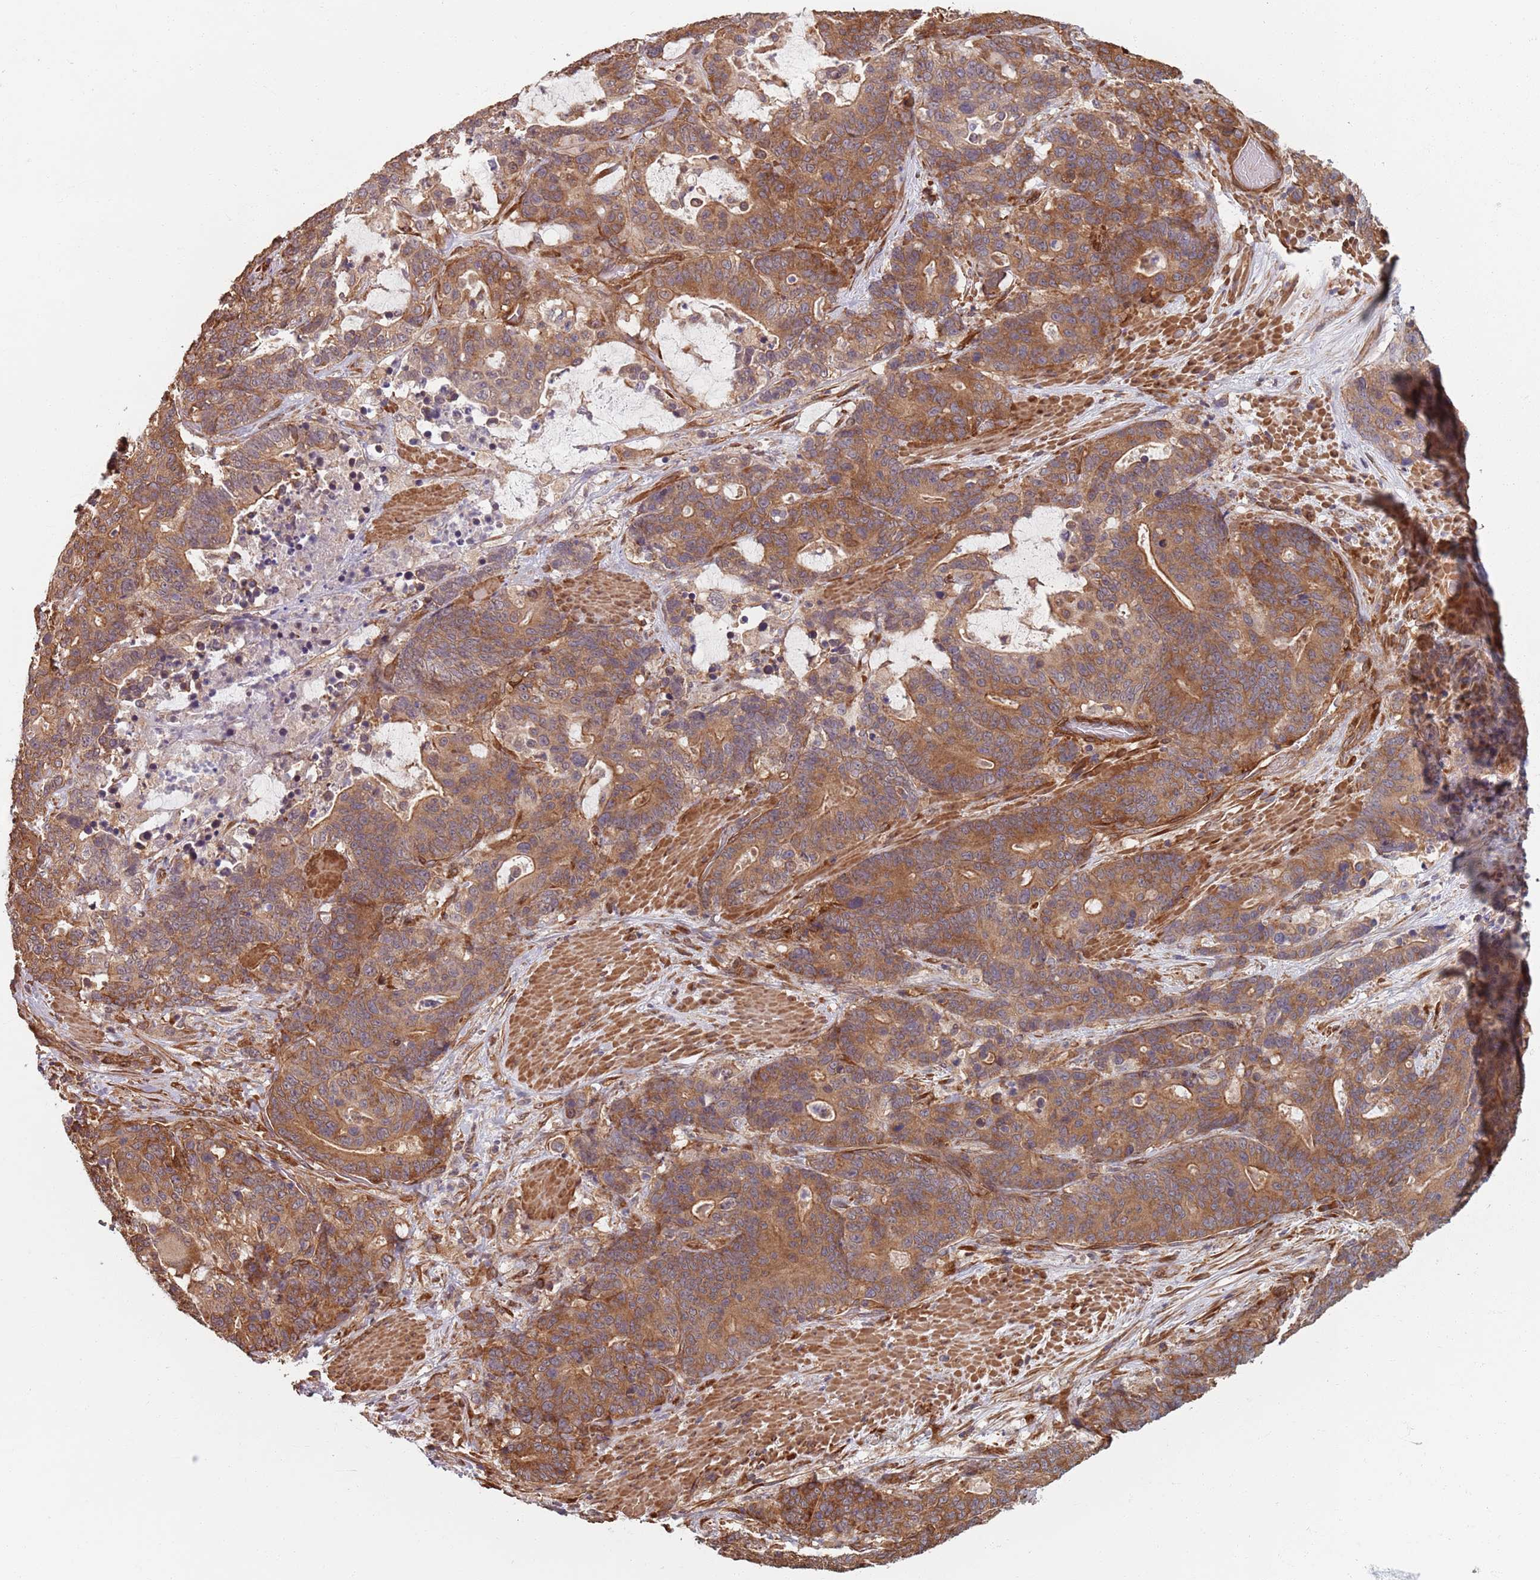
{"staining": {"intensity": "moderate", "quantity": ">75%", "location": "cytoplasmic/membranous"}, "tissue": "stomach cancer", "cell_type": "Tumor cells", "image_type": "cancer", "snomed": [{"axis": "morphology", "description": "Adenocarcinoma, NOS"}, {"axis": "topography", "description": "Stomach"}], "caption": "The photomicrograph demonstrates staining of adenocarcinoma (stomach), revealing moderate cytoplasmic/membranous protein staining (brown color) within tumor cells.", "gene": "NOTCH3", "patient": {"sex": "female", "age": 76}}